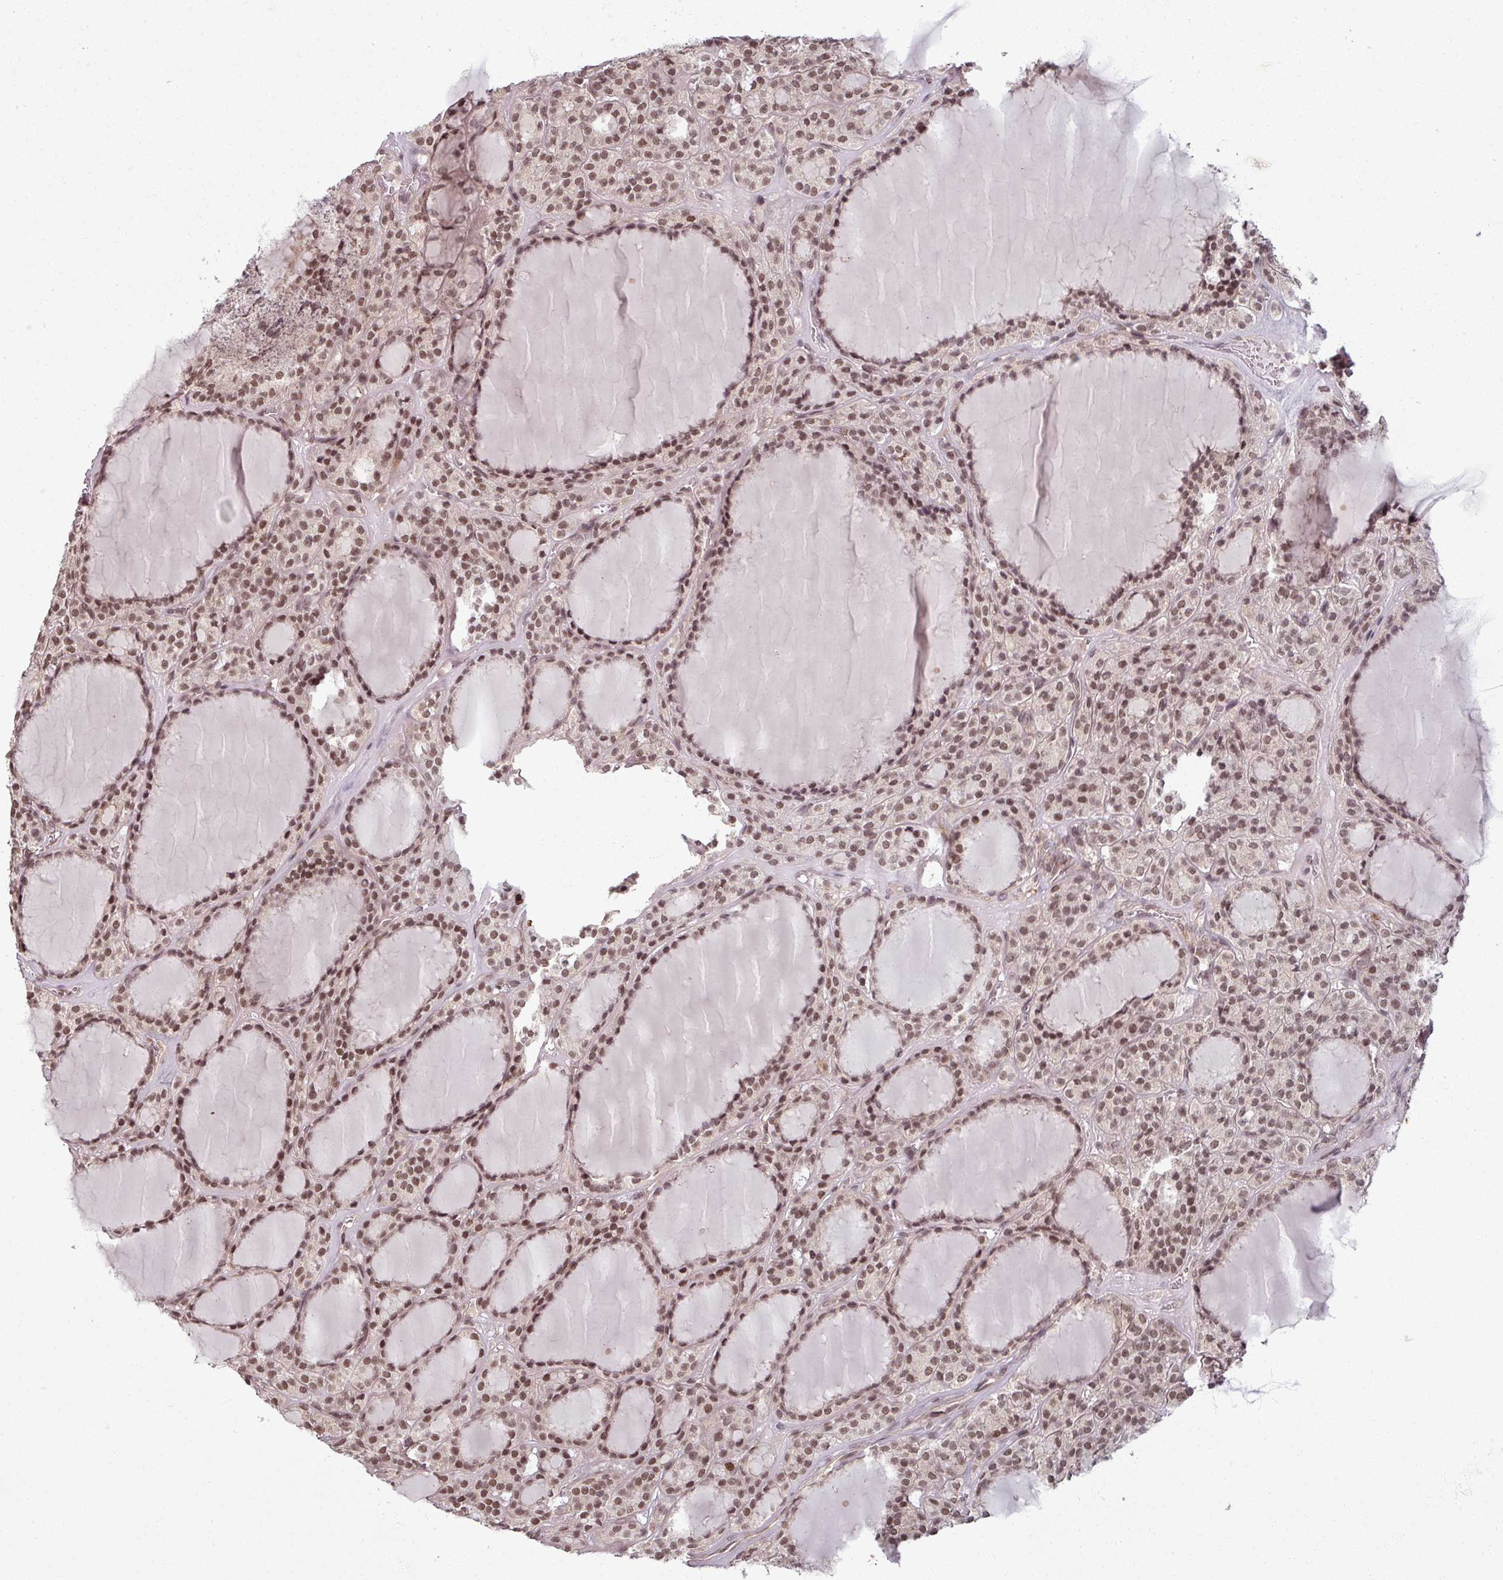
{"staining": {"intensity": "moderate", "quantity": ">75%", "location": "nuclear"}, "tissue": "thyroid cancer", "cell_type": "Tumor cells", "image_type": "cancer", "snomed": [{"axis": "morphology", "description": "Follicular adenoma carcinoma, NOS"}, {"axis": "topography", "description": "Thyroid gland"}], "caption": "Protein staining shows moderate nuclear staining in approximately >75% of tumor cells in follicular adenoma carcinoma (thyroid).", "gene": "POLR2G", "patient": {"sex": "female", "age": 63}}